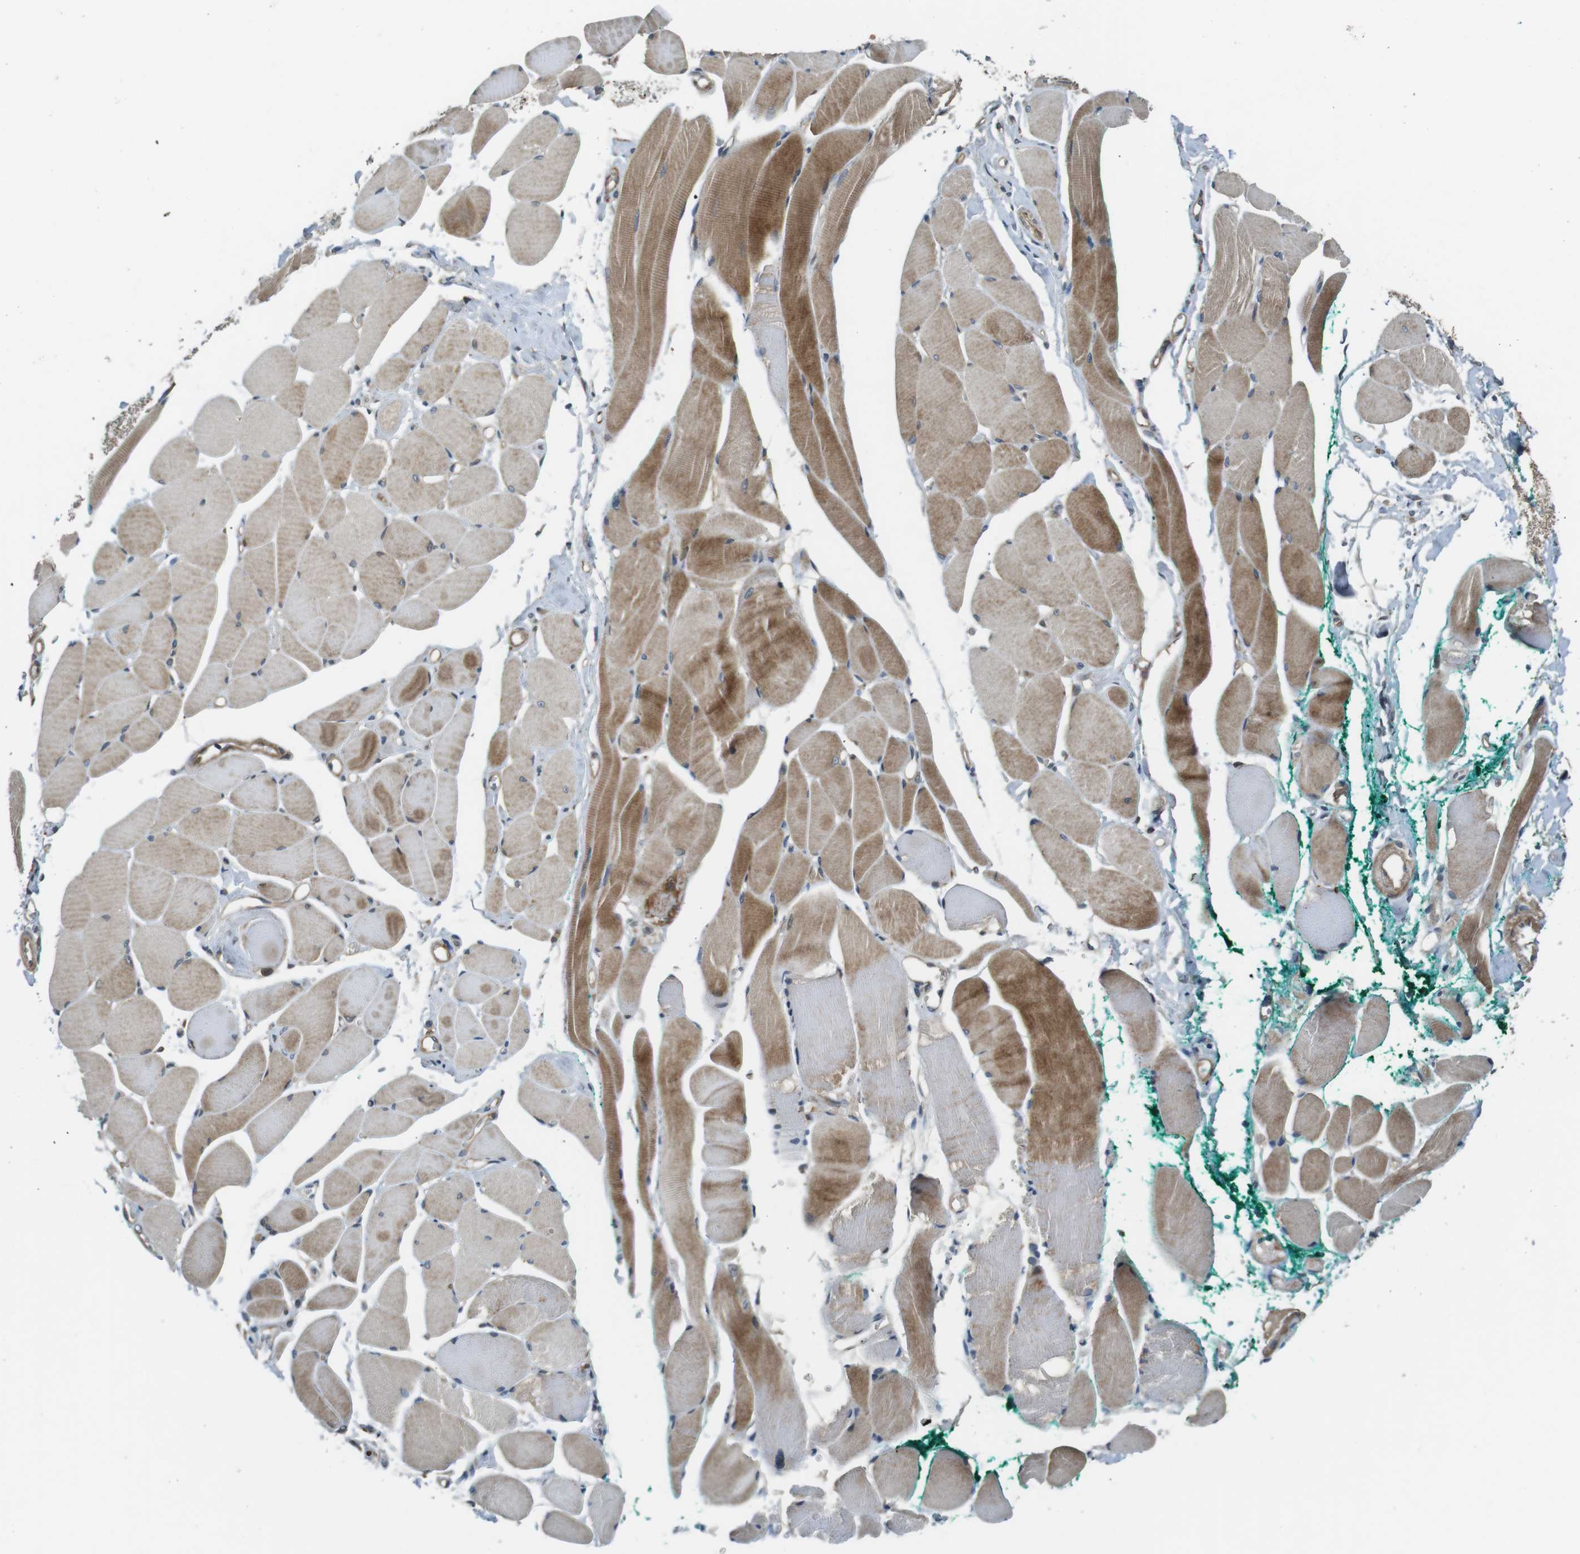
{"staining": {"intensity": "moderate", "quantity": "25%-75%", "location": "cytoplasmic/membranous"}, "tissue": "skeletal muscle", "cell_type": "Myocytes", "image_type": "normal", "snomed": [{"axis": "morphology", "description": "Normal tissue, NOS"}, {"axis": "topography", "description": "Skeletal muscle"}, {"axis": "topography", "description": "Peripheral nerve tissue"}], "caption": "A histopathology image showing moderate cytoplasmic/membranous staining in about 25%-75% of myocytes in normal skeletal muscle, as visualized by brown immunohistochemical staining.", "gene": "IFFO2", "patient": {"sex": "female", "age": 84}}